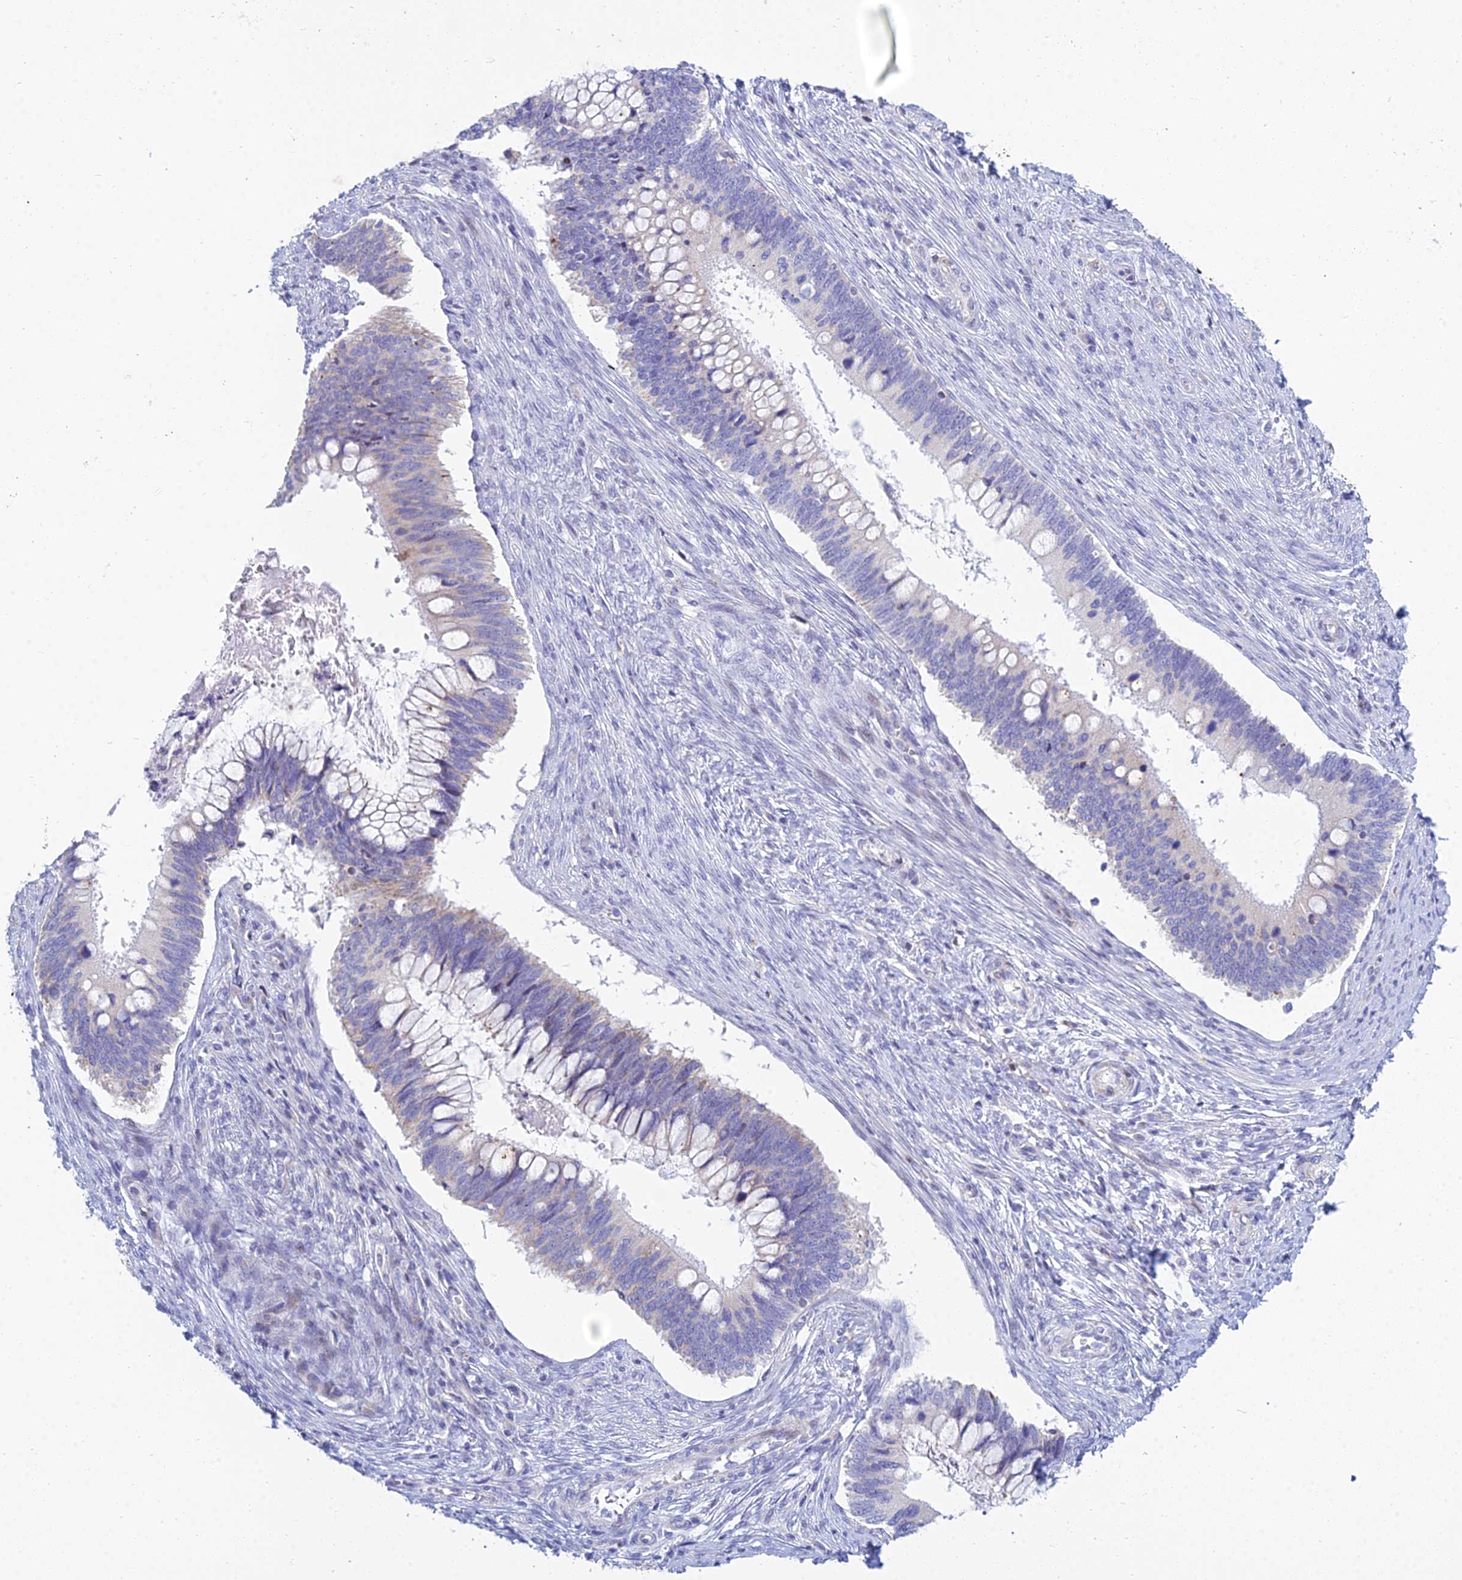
{"staining": {"intensity": "negative", "quantity": "none", "location": "none"}, "tissue": "cervical cancer", "cell_type": "Tumor cells", "image_type": "cancer", "snomed": [{"axis": "morphology", "description": "Adenocarcinoma, NOS"}, {"axis": "topography", "description": "Cervix"}], "caption": "Adenocarcinoma (cervical) was stained to show a protein in brown. There is no significant expression in tumor cells.", "gene": "PRR13", "patient": {"sex": "female", "age": 42}}